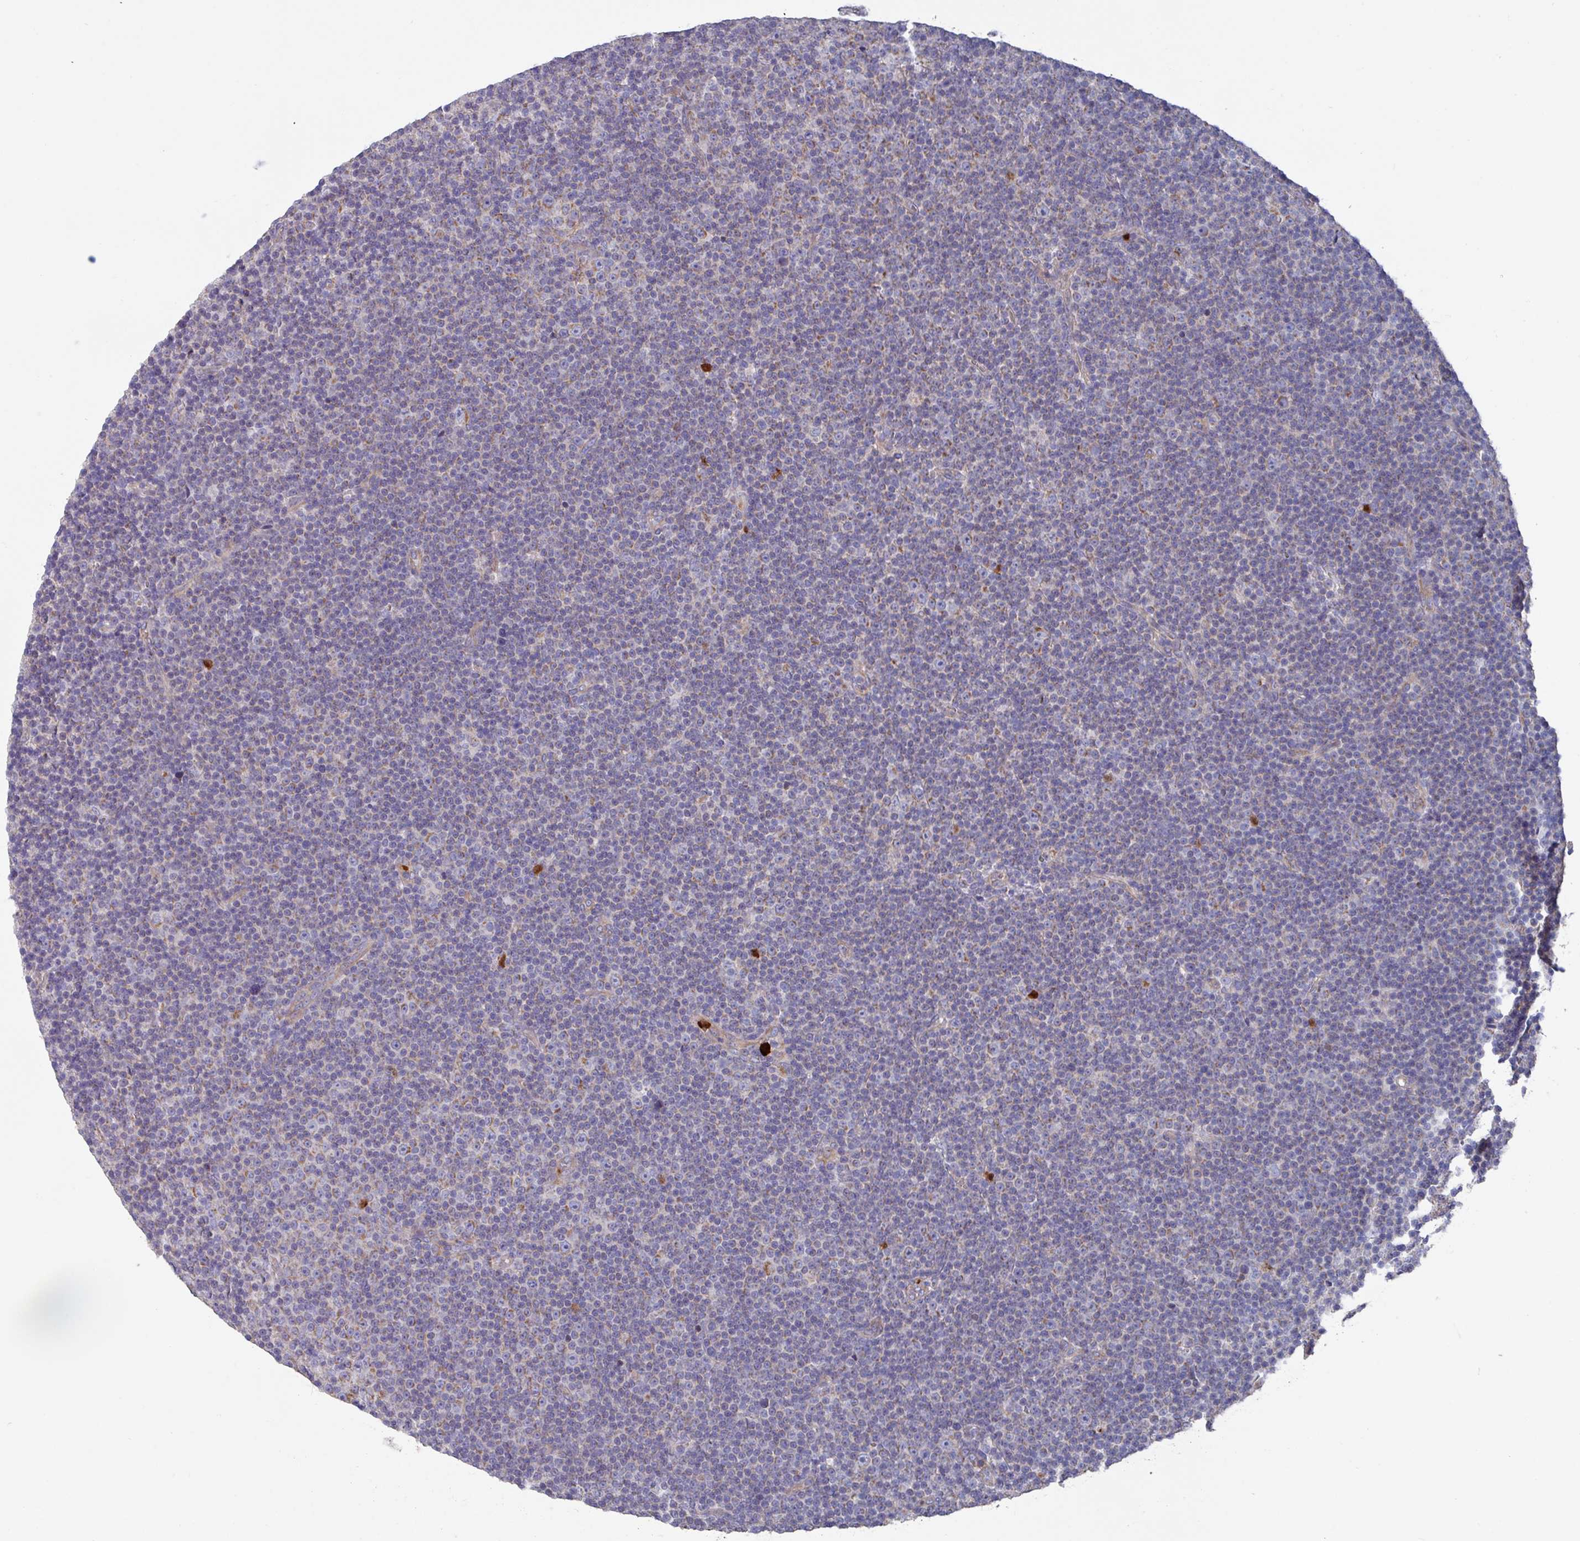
{"staining": {"intensity": "negative", "quantity": "none", "location": "none"}, "tissue": "lymphoma", "cell_type": "Tumor cells", "image_type": "cancer", "snomed": [{"axis": "morphology", "description": "Malignant lymphoma, non-Hodgkin's type, Low grade"}, {"axis": "topography", "description": "Lymph node"}], "caption": "The histopathology image demonstrates no significant positivity in tumor cells of lymphoma.", "gene": "UQCC2", "patient": {"sex": "female", "age": 67}}